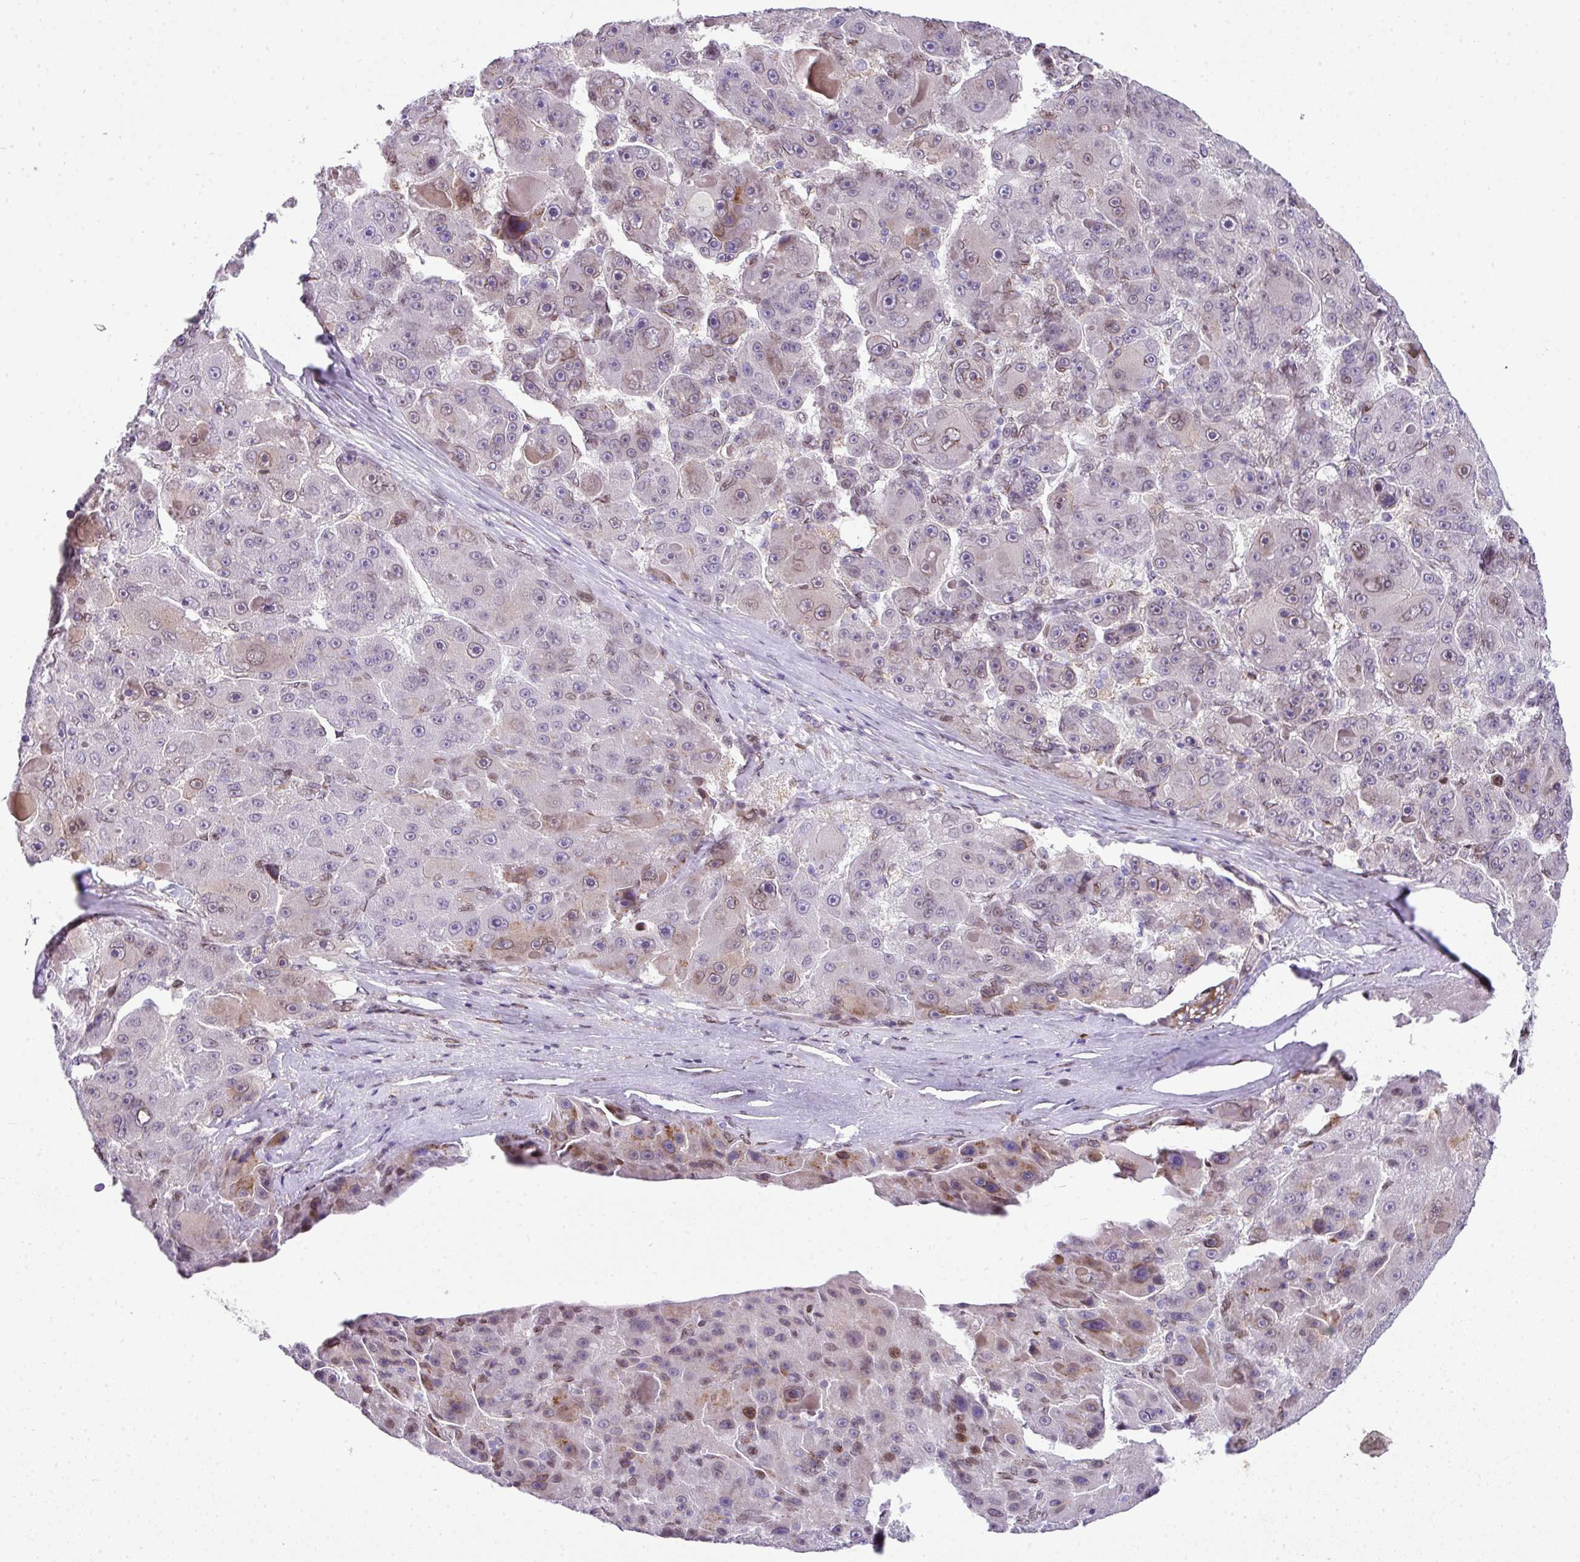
{"staining": {"intensity": "weak", "quantity": "<25%", "location": "cytoplasmic/membranous,nuclear"}, "tissue": "liver cancer", "cell_type": "Tumor cells", "image_type": "cancer", "snomed": [{"axis": "morphology", "description": "Carcinoma, Hepatocellular, NOS"}, {"axis": "topography", "description": "Liver"}], "caption": "There is no significant staining in tumor cells of liver cancer. The staining was performed using DAB to visualize the protein expression in brown, while the nuclei were stained in blue with hematoxylin (Magnification: 20x).", "gene": "PLK1", "patient": {"sex": "male", "age": 76}}